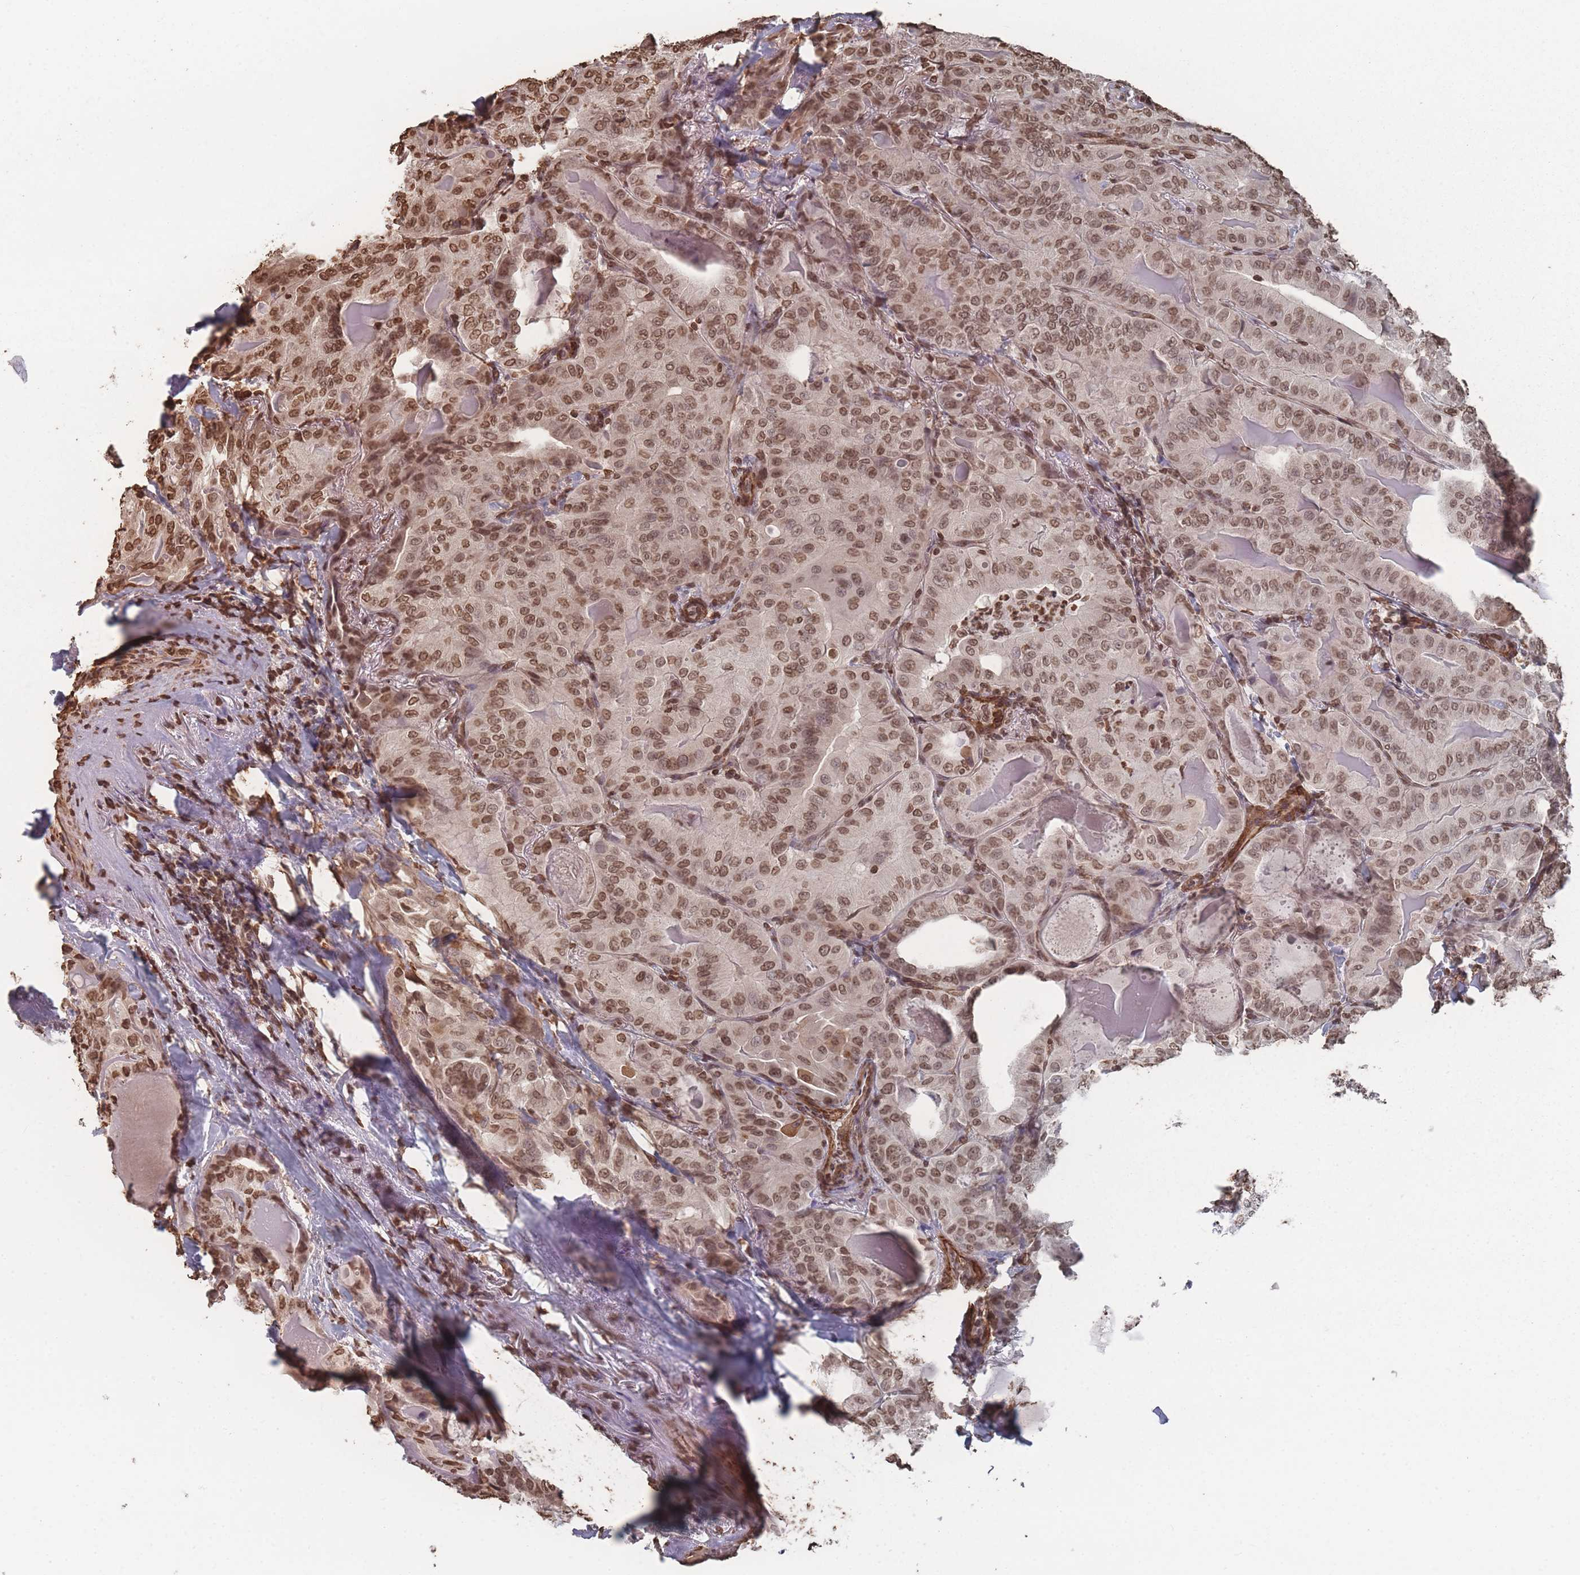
{"staining": {"intensity": "moderate", "quantity": ">75%", "location": "nuclear"}, "tissue": "thyroid cancer", "cell_type": "Tumor cells", "image_type": "cancer", "snomed": [{"axis": "morphology", "description": "Papillary adenocarcinoma, NOS"}, {"axis": "topography", "description": "Thyroid gland"}], "caption": "A photomicrograph of thyroid cancer (papillary adenocarcinoma) stained for a protein reveals moderate nuclear brown staining in tumor cells.", "gene": "PLEKHG5", "patient": {"sex": "female", "age": 68}}